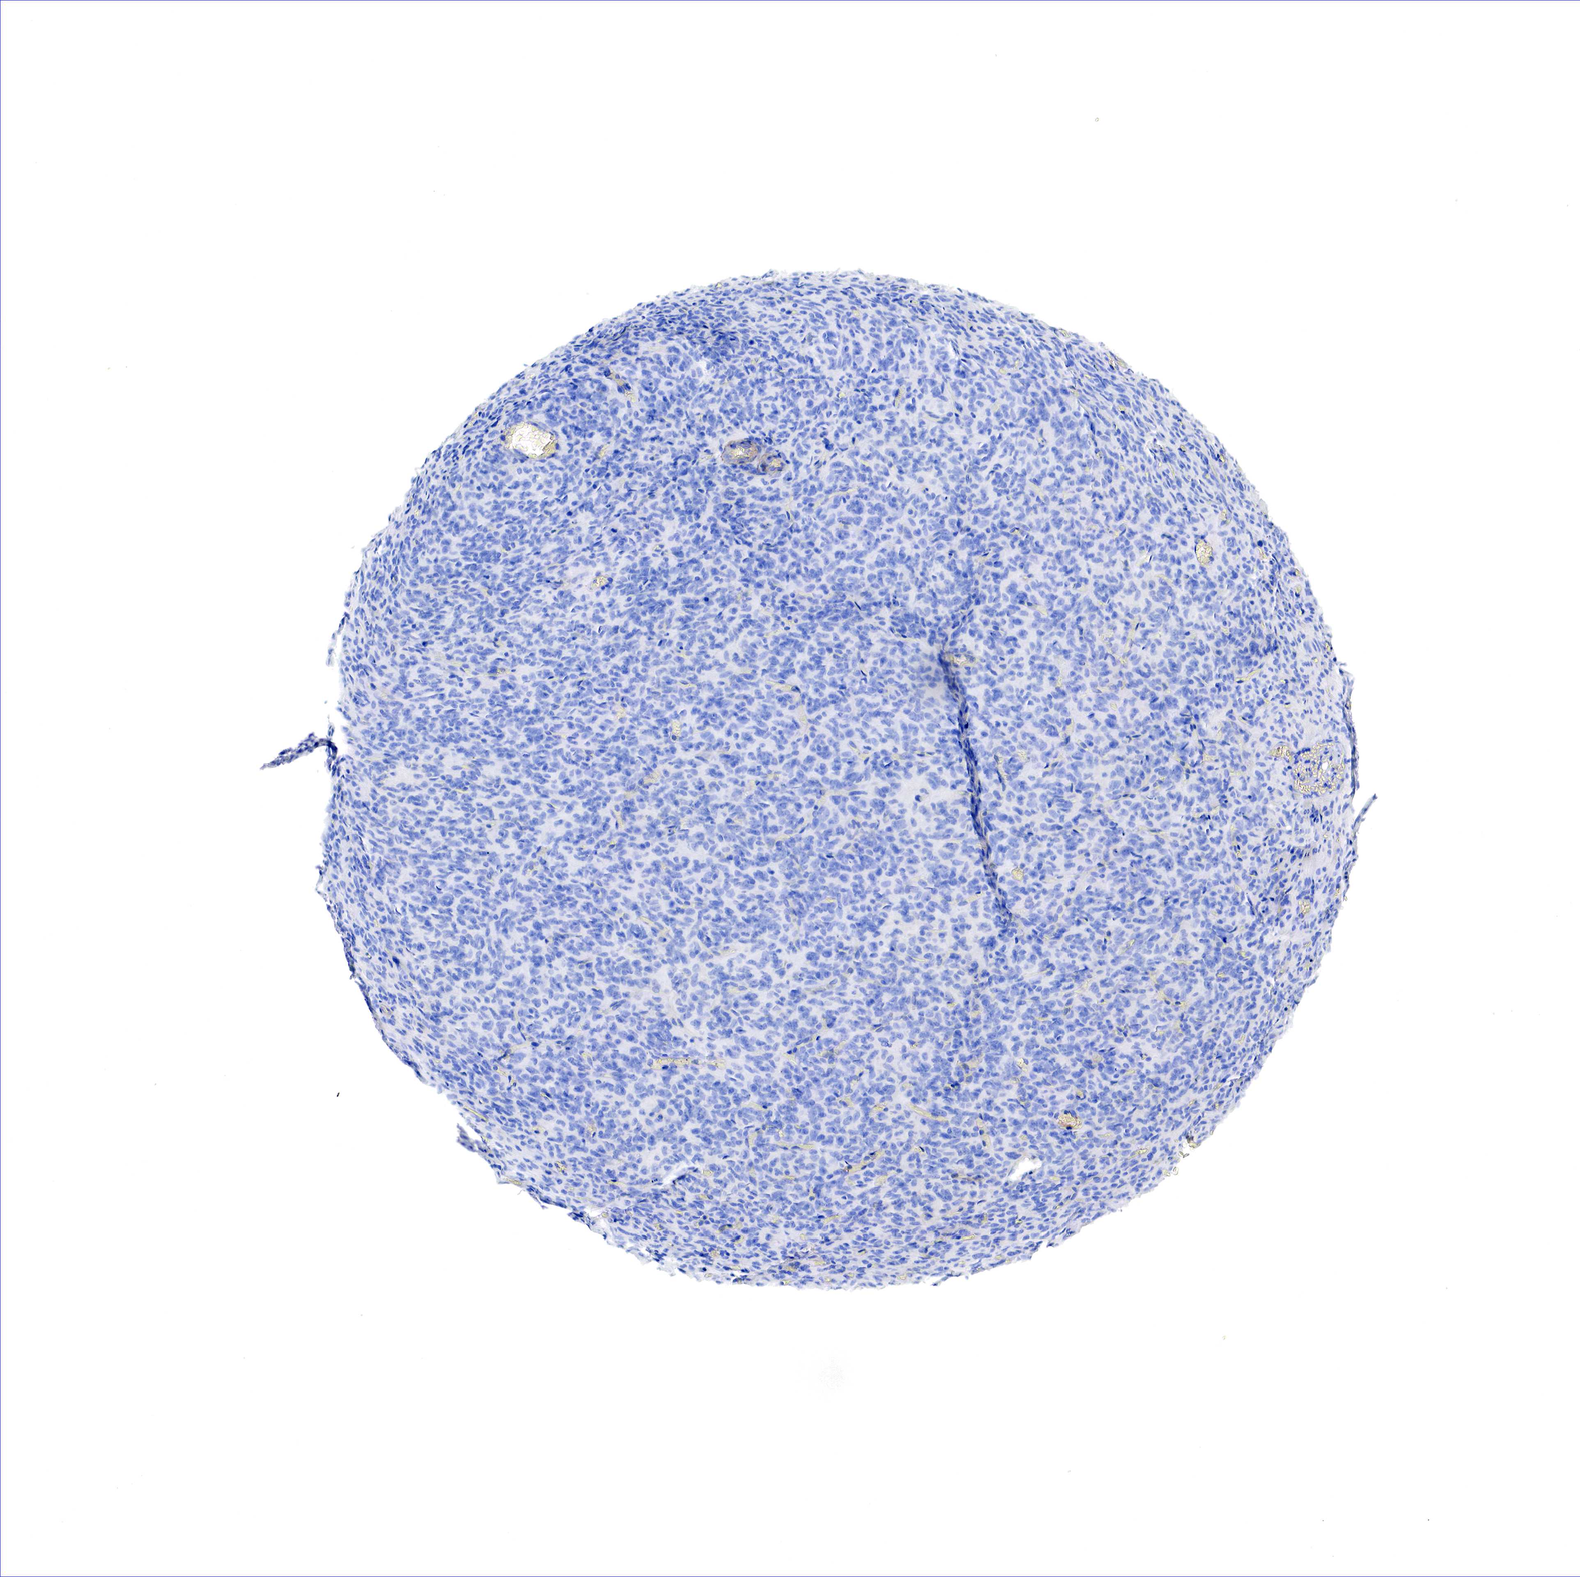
{"staining": {"intensity": "negative", "quantity": "none", "location": "none"}, "tissue": "glioma", "cell_type": "Tumor cells", "image_type": "cancer", "snomed": [{"axis": "morphology", "description": "Glioma, malignant, High grade"}, {"axis": "topography", "description": "Brain"}], "caption": "Malignant high-grade glioma stained for a protein using IHC shows no expression tumor cells.", "gene": "TPM1", "patient": {"sex": "male", "age": 56}}